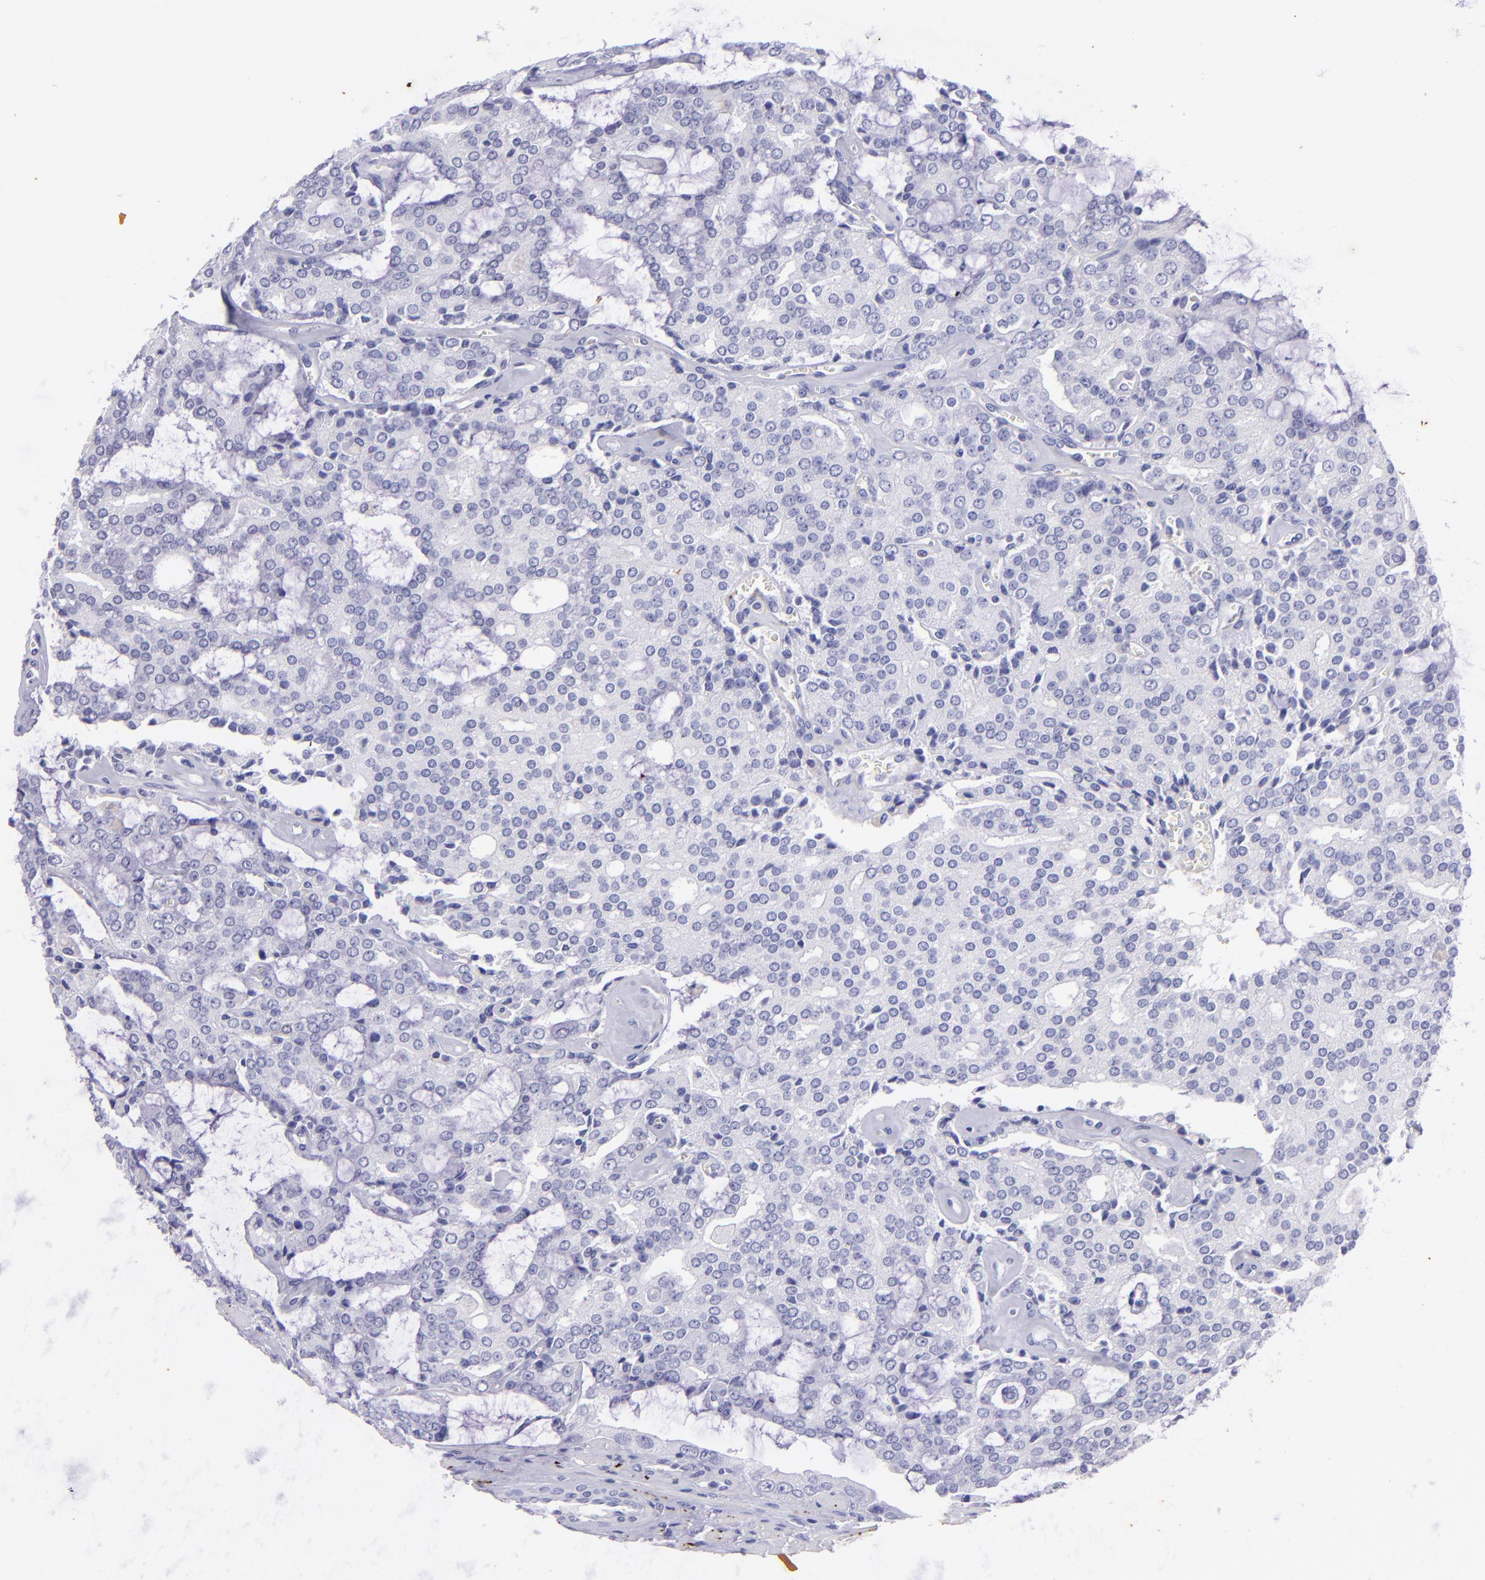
{"staining": {"intensity": "negative", "quantity": "none", "location": "none"}, "tissue": "prostate cancer", "cell_type": "Tumor cells", "image_type": "cancer", "snomed": [{"axis": "morphology", "description": "Adenocarcinoma, High grade"}, {"axis": "topography", "description": "Prostate"}], "caption": "Image shows no protein staining in tumor cells of prostate high-grade adenocarcinoma tissue.", "gene": "UCHL1", "patient": {"sex": "male", "age": 67}}